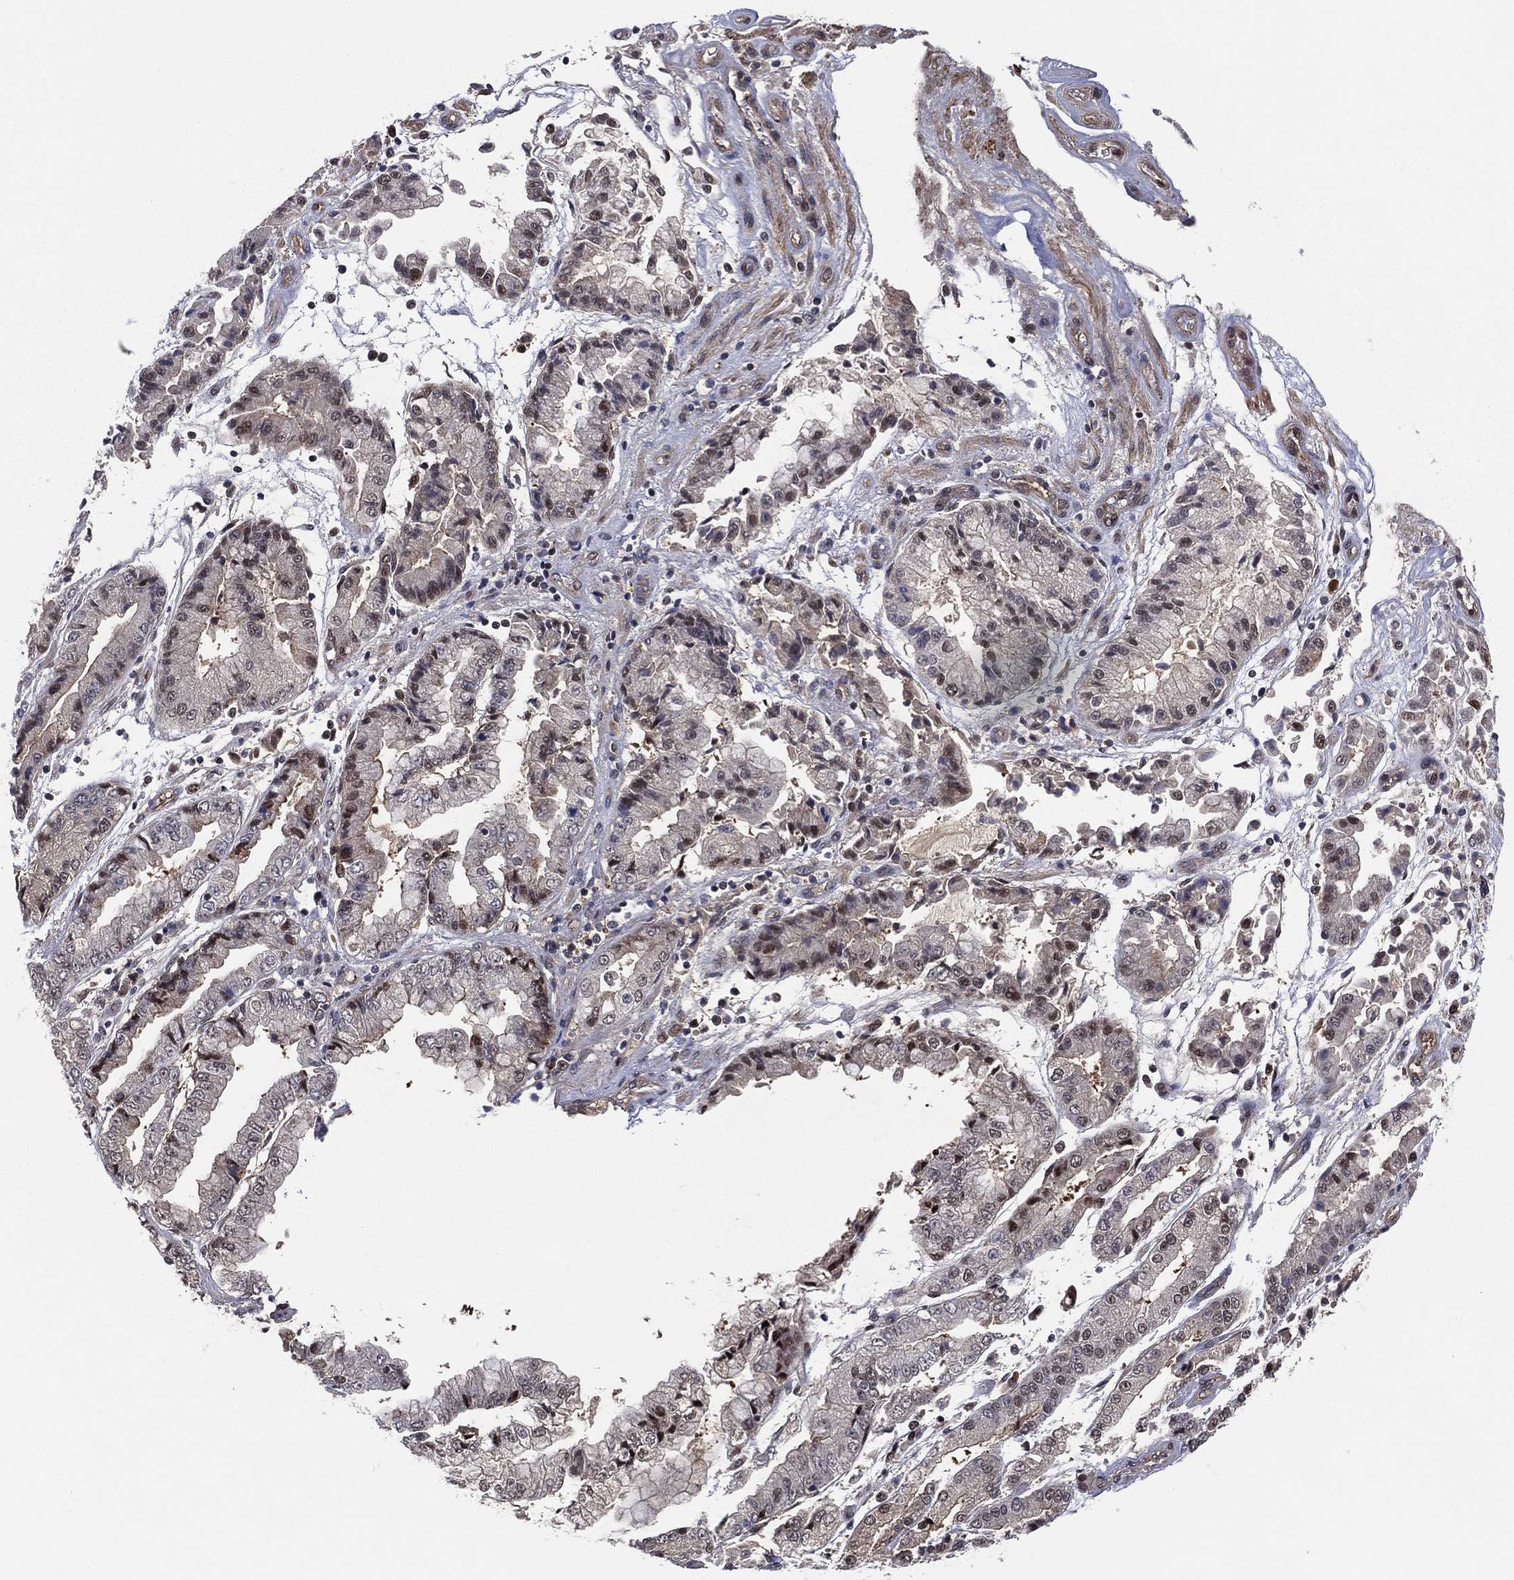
{"staining": {"intensity": "moderate", "quantity": "25%-75%", "location": "nuclear"}, "tissue": "stomach cancer", "cell_type": "Tumor cells", "image_type": "cancer", "snomed": [{"axis": "morphology", "description": "Adenocarcinoma, NOS"}, {"axis": "topography", "description": "Stomach, upper"}], "caption": "The image demonstrates a brown stain indicating the presence of a protein in the nuclear of tumor cells in adenocarcinoma (stomach).", "gene": "ICOSLG", "patient": {"sex": "female", "age": 74}}